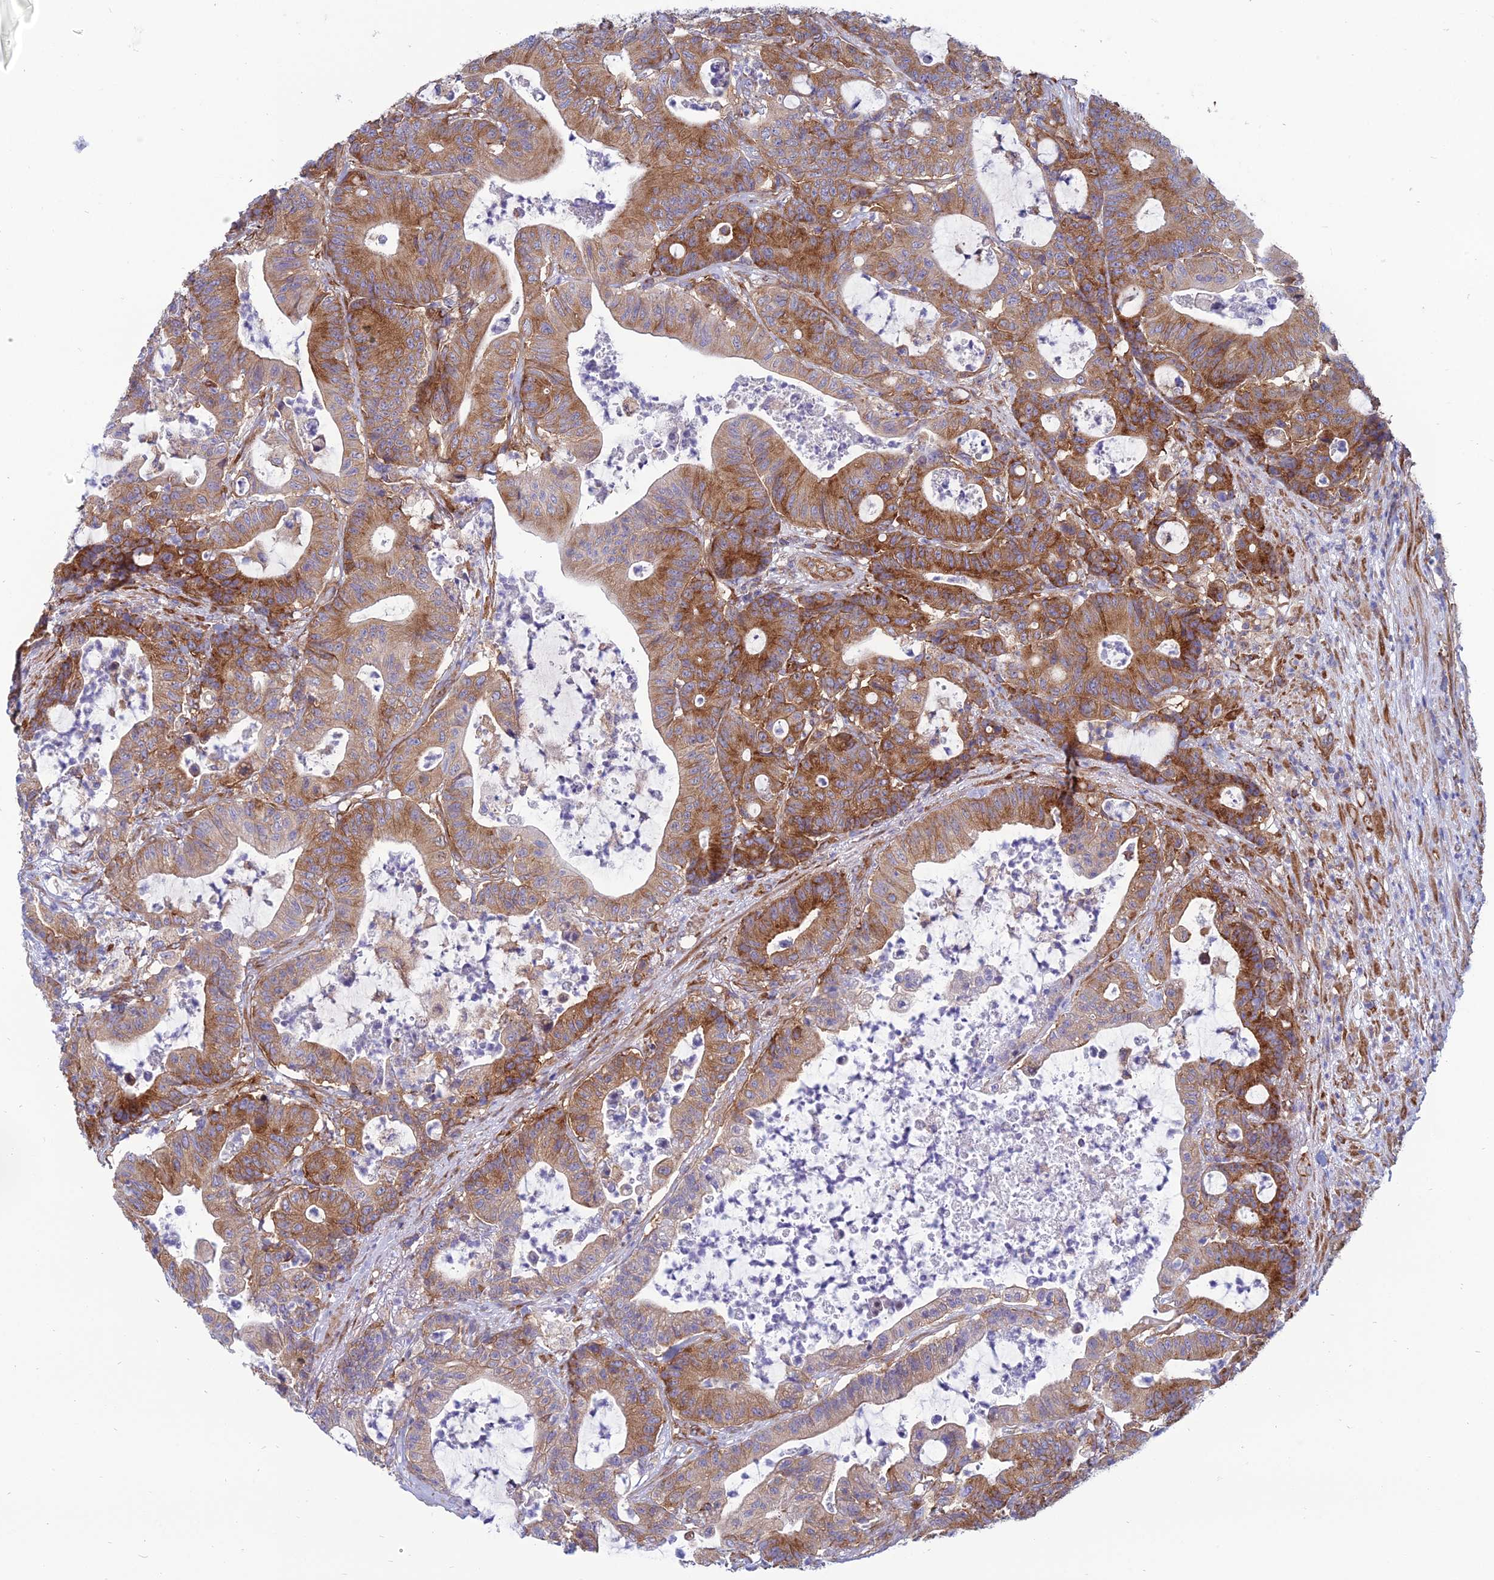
{"staining": {"intensity": "strong", "quantity": ">75%", "location": "cytoplasmic/membranous"}, "tissue": "colorectal cancer", "cell_type": "Tumor cells", "image_type": "cancer", "snomed": [{"axis": "morphology", "description": "Adenocarcinoma, NOS"}, {"axis": "topography", "description": "Colon"}], "caption": "Colorectal cancer stained with immunohistochemistry demonstrates strong cytoplasmic/membranous expression in about >75% of tumor cells.", "gene": "TXLNA", "patient": {"sex": "female", "age": 84}}